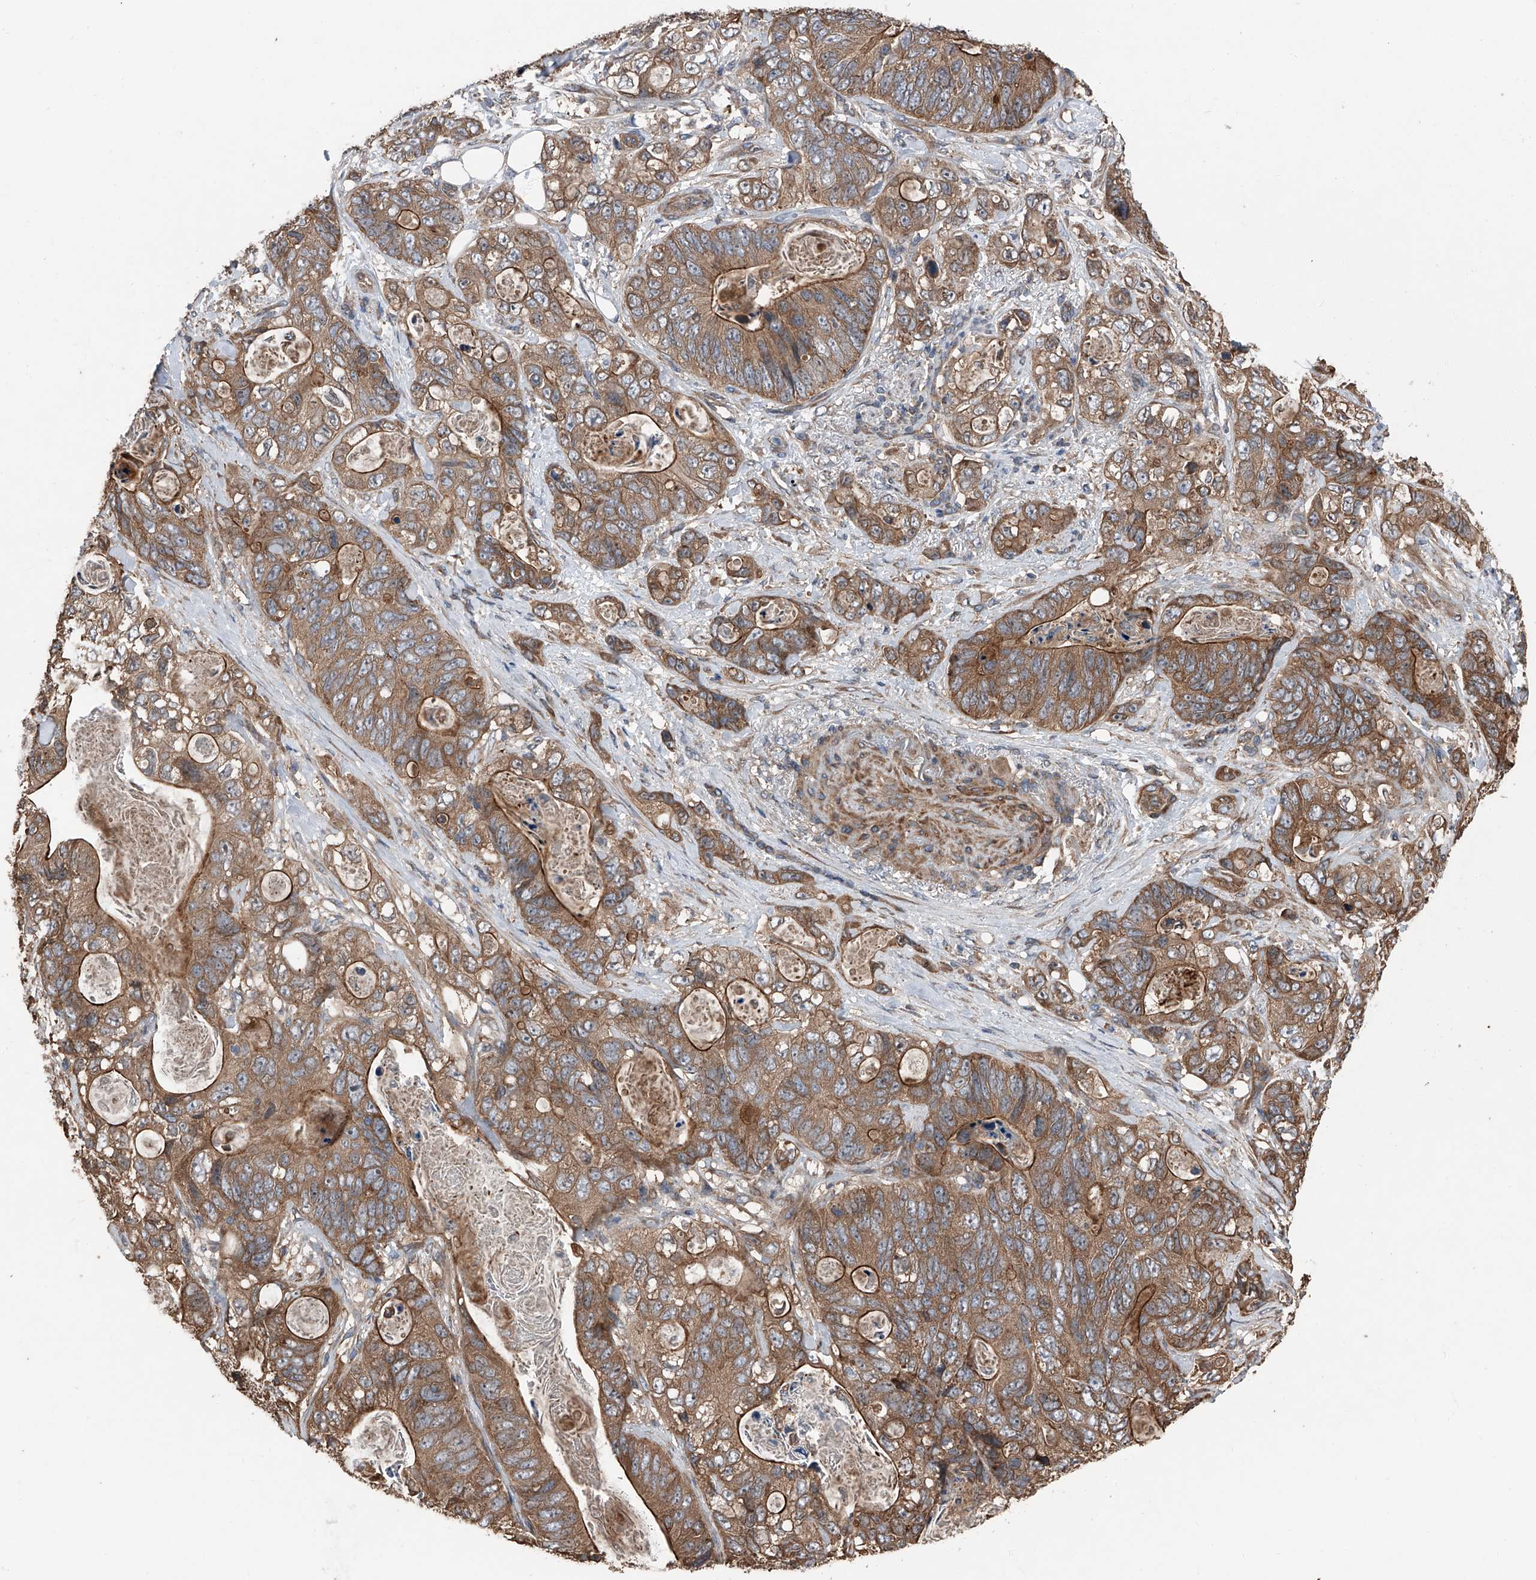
{"staining": {"intensity": "strong", "quantity": ">75%", "location": "cytoplasmic/membranous"}, "tissue": "stomach cancer", "cell_type": "Tumor cells", "image_type": "cancer", "snomed": [{"axis": "morphology", "description": "Normal tissue, NOS"}, {"axis": "morphology", "description": "Adenocarcinoma, NOS"}, {"axis": "topography", "description": "Stomach"}], "caption": "A high-resolution photomicrograph shows immunohistochemistry staining of stomach cancer (adenocarcinoma), which reveals strong cytoplasmic/membranous staining in about >75% of tumor cells.", "gene": "KCNJ2", "patient": {"sex": "female", "age": 89}}